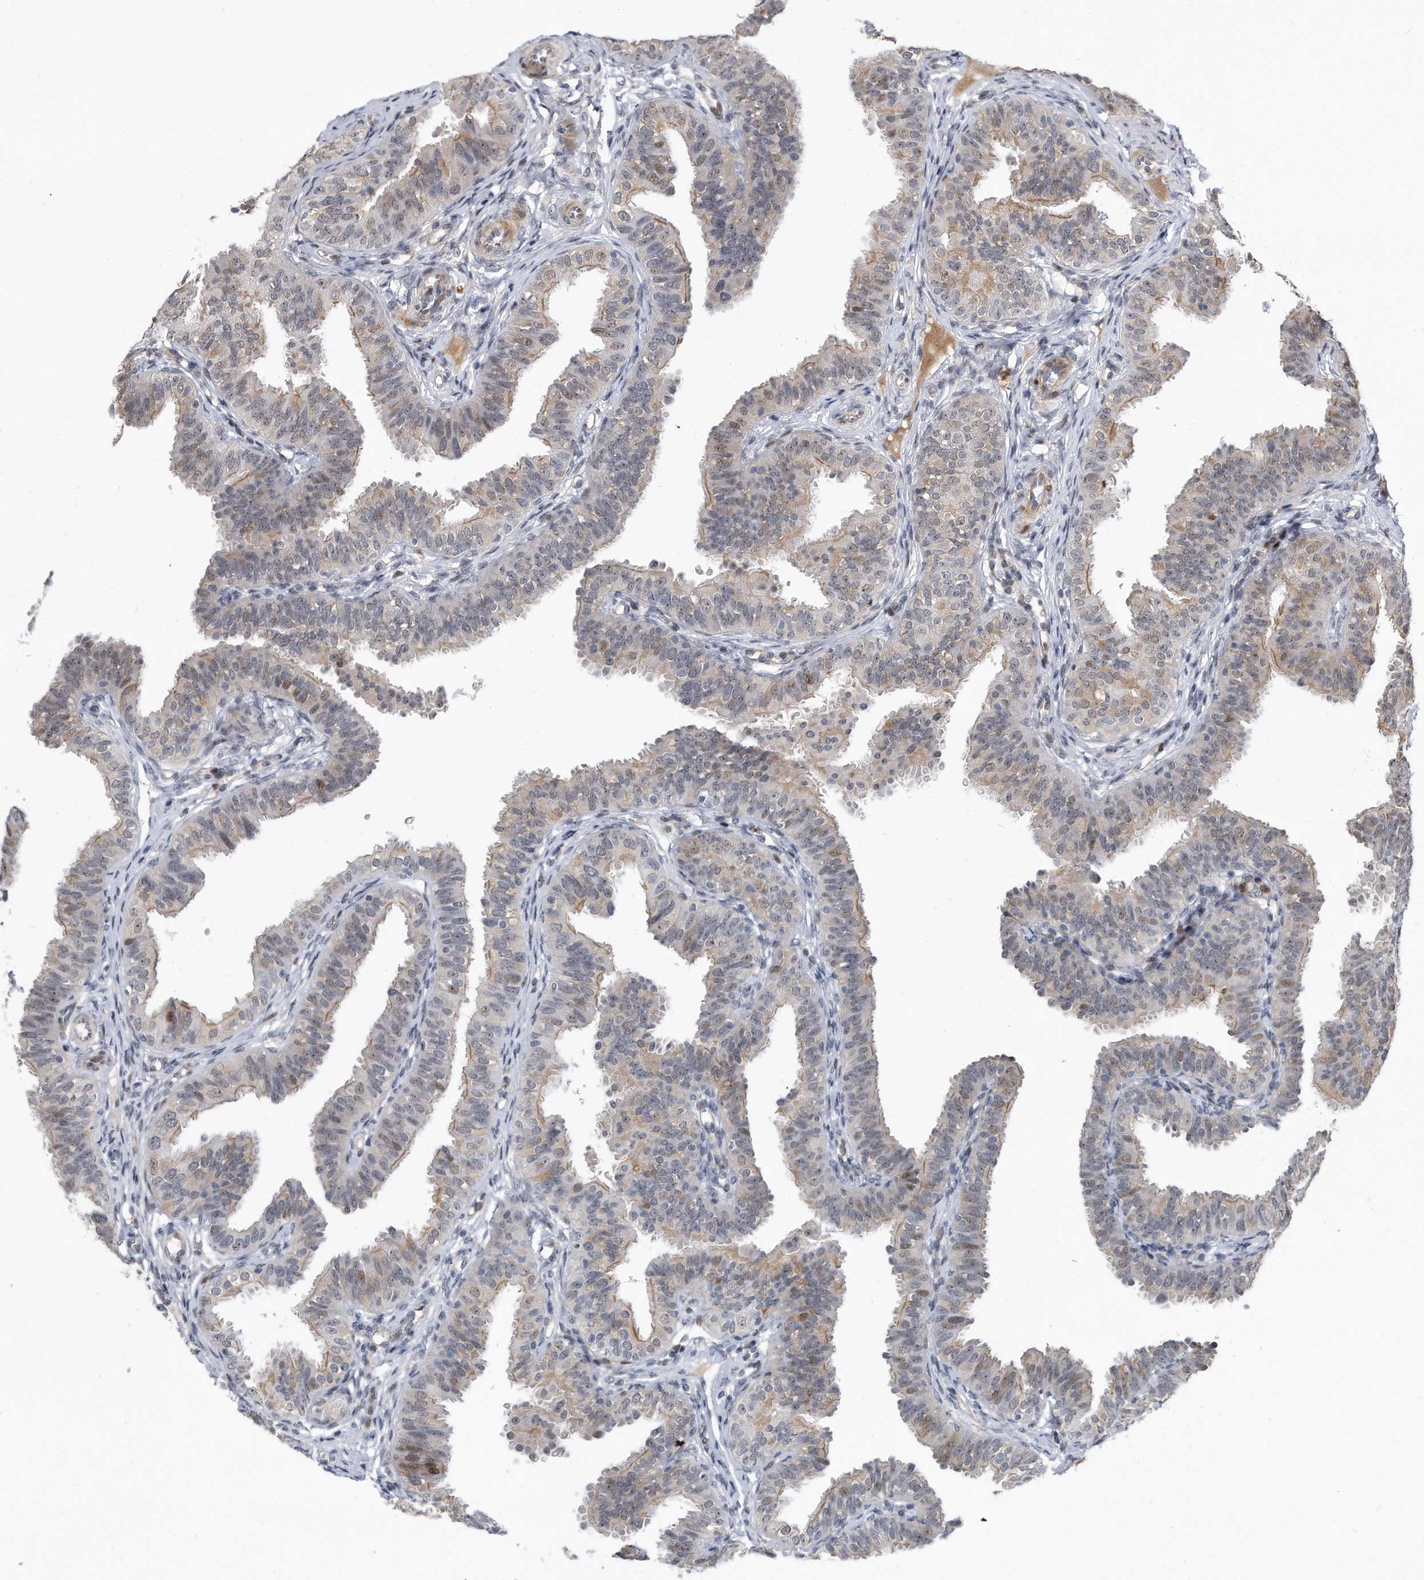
{"staining": {"intensity": "moderate", "quantity": "<25%", "location": "cytoplasmic/membranous,nuclear"}, "tissue": "fallopian tube", "cell_type": "Glandular cells", "image_type": "normal", "snomed": [{"axis": "morphology", "description": "Normal tissue, NOS"}, {"axis": "topography", "description": "Fallopian tube"}], "caption": "Protein staining of unremarkable fallopian tube demonstrates moderate cytoplasmic/membranous,nuclear staining in about <25% of glandular cells.", "gene": "PGBD2", "patient": {"sex": "female", "age": 35}}